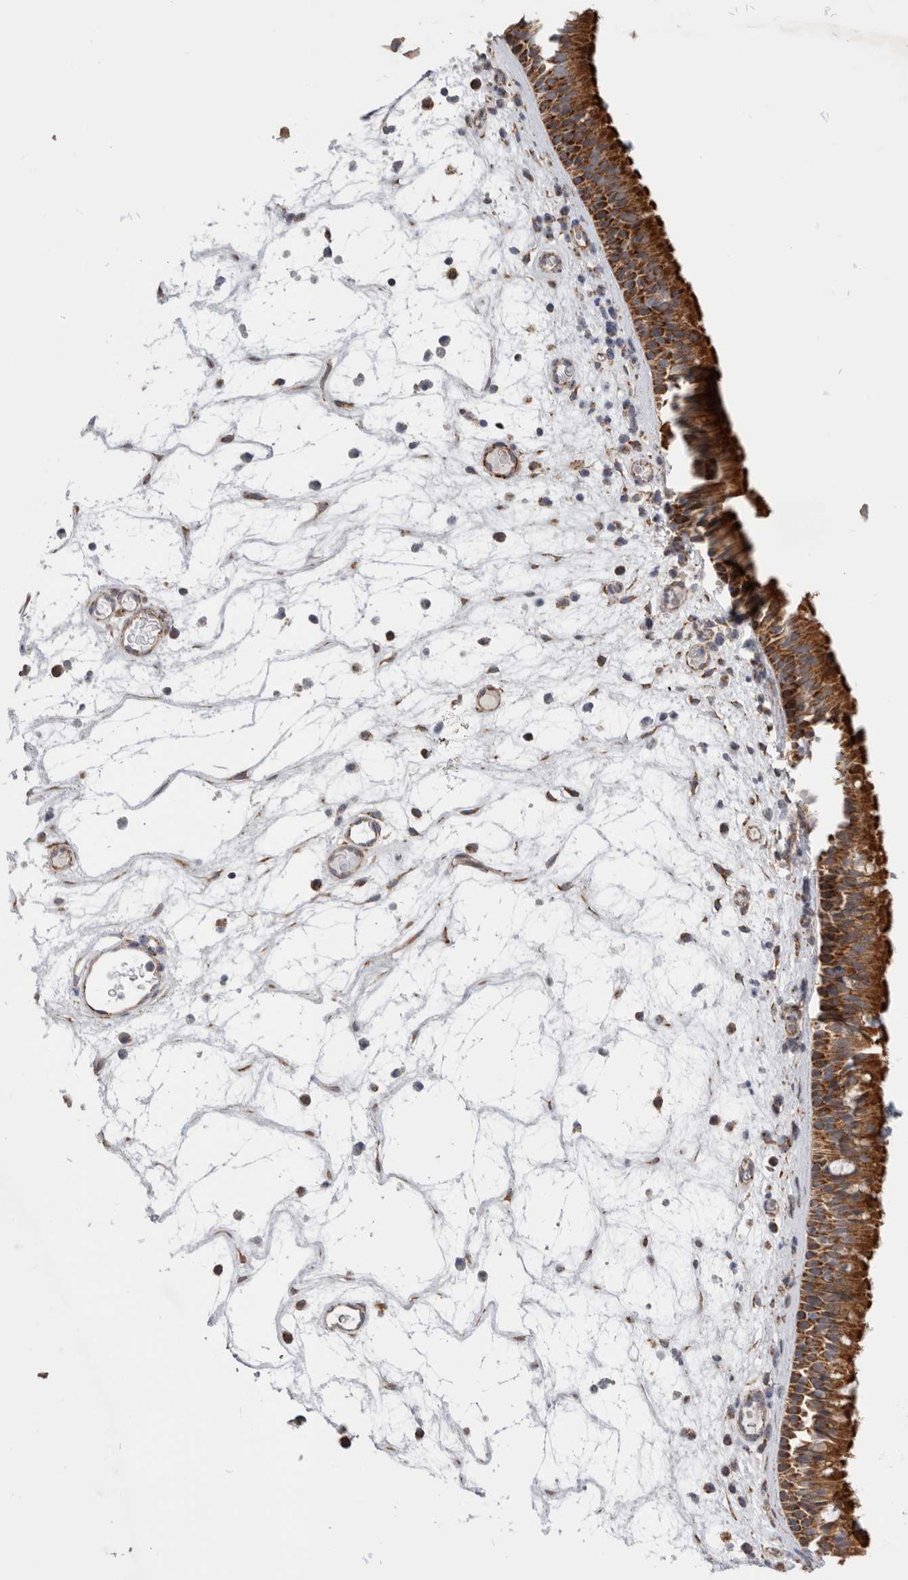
{"staining": {"intensity": "strong", "quantity": ">75%", "location": "cytoplasmic/membranous"}, "tissue": "nasopharynx", "cell_type": "Respiratory epithelial cells", "image_type": "normal", "snomed": [{"axis": "morphology", "description": "Normal tissue, NOS"}, {"axis": "morphology", "description": "Inflammation, NOS"}, {"axis": "morphology", "description": "Malignant melanoma, Metastatic site"}, {"axis": "topography", "description": "Nasopharynx"}], "caption": "Benign nasopharynx displays strong cytoplasmic/membranous staining in approximately >75% of respiratory epithelial cells, visualized by immunohistochemistry. The protein of interest is stained brown, and the nuclei are stained in blue (DAB IHC with brightfield microscopy, high magnification).", "gene": "MTFR1L", "patient": {"sex": "male", "age": 70}}